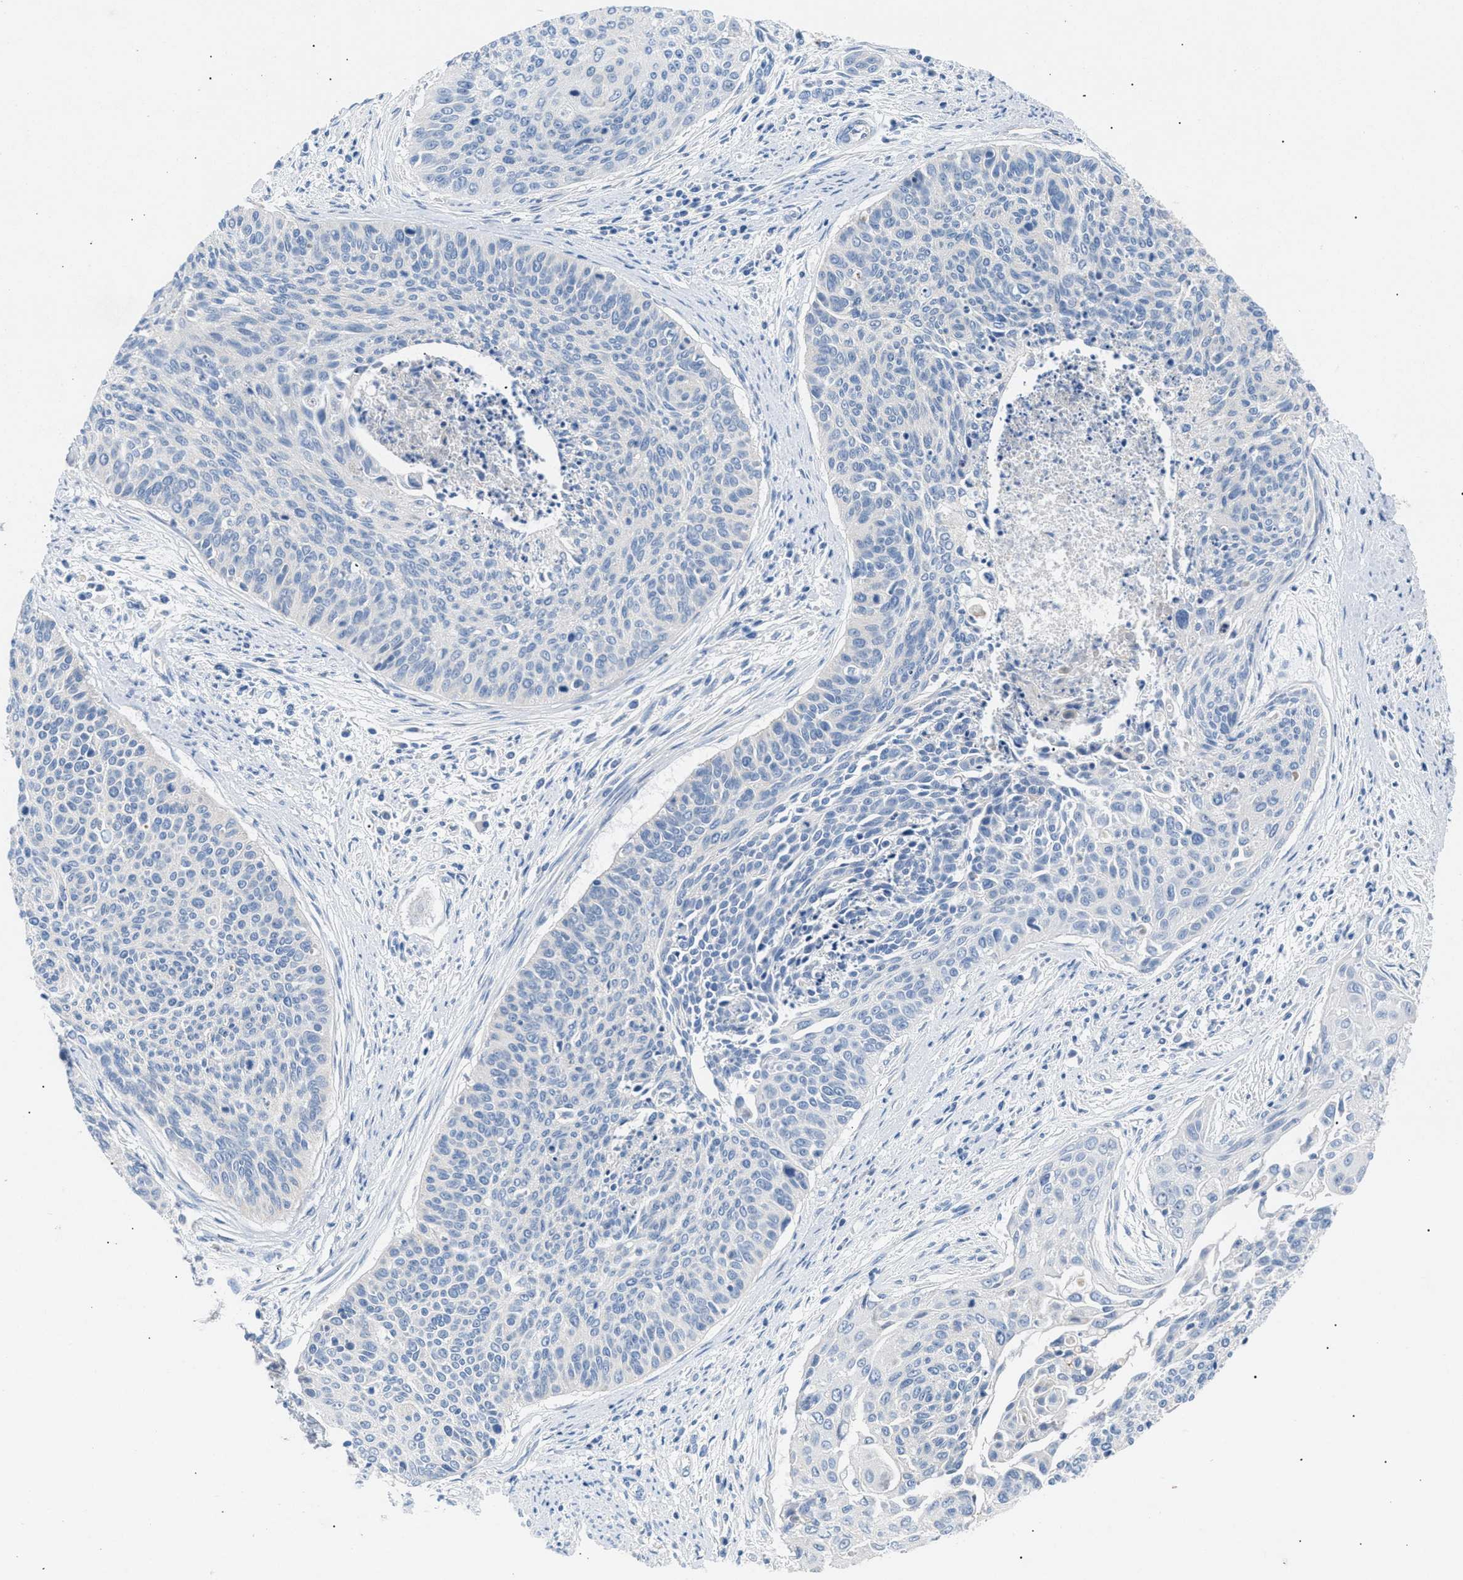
{"staining": {"intensity": "negative", "quantity": "none", "location": "none"}, "tissue": "cervical cancer", "cell_type": "Tumor cells", "image_type": "cancer", "snomed": [{"axis": "morphology", "description": "Squamous cell carcinoma, NOS"}, {"axis": "topography", "description": "Cervix"}], "caption": "Tumor cells are negative for brown protein staining in squamous cell carcinoma (cervical).", "gene": "ILDR1", "patient": {"sex": "female", "age": 55}}